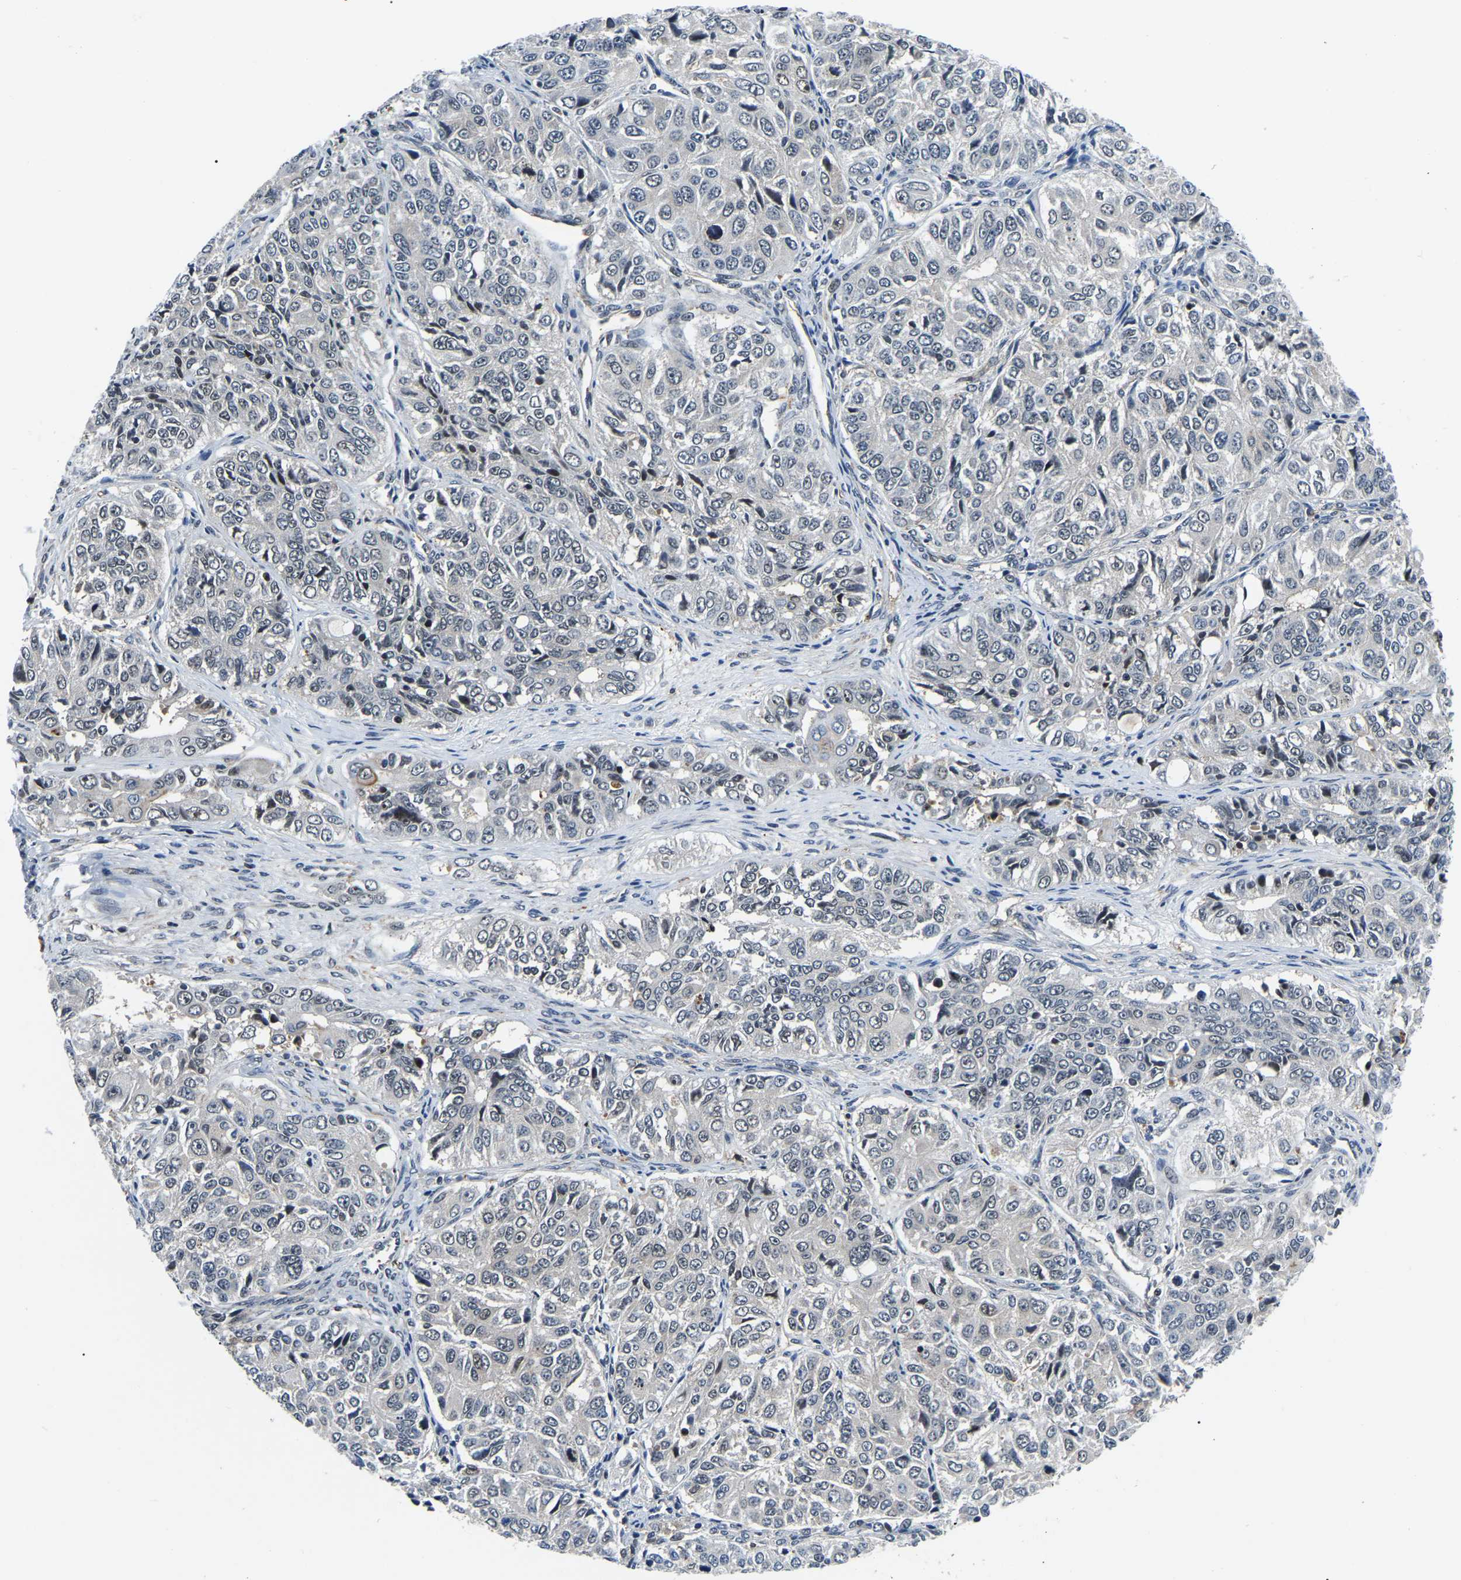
{"staining": {"intensity": "negative", "quantity": "none", "location": "none"}, "tissue": "ovarian cancer", "cell_type": "Tumor cells", "image_type": "cancer", "snomed": [{"axis": "morphology", "description": "Carcinoma, endometroid"}, {"axis": "topography", "description": "Ovary"}], "caption": "A high-resolution histopathology image shows IHC staining of ovarian cancer (endometroid carcinoma), which reveals no significant positivity in tumor cells.", "gene": "RRP1B", "patient": {"sex": "female", "age": 51}}